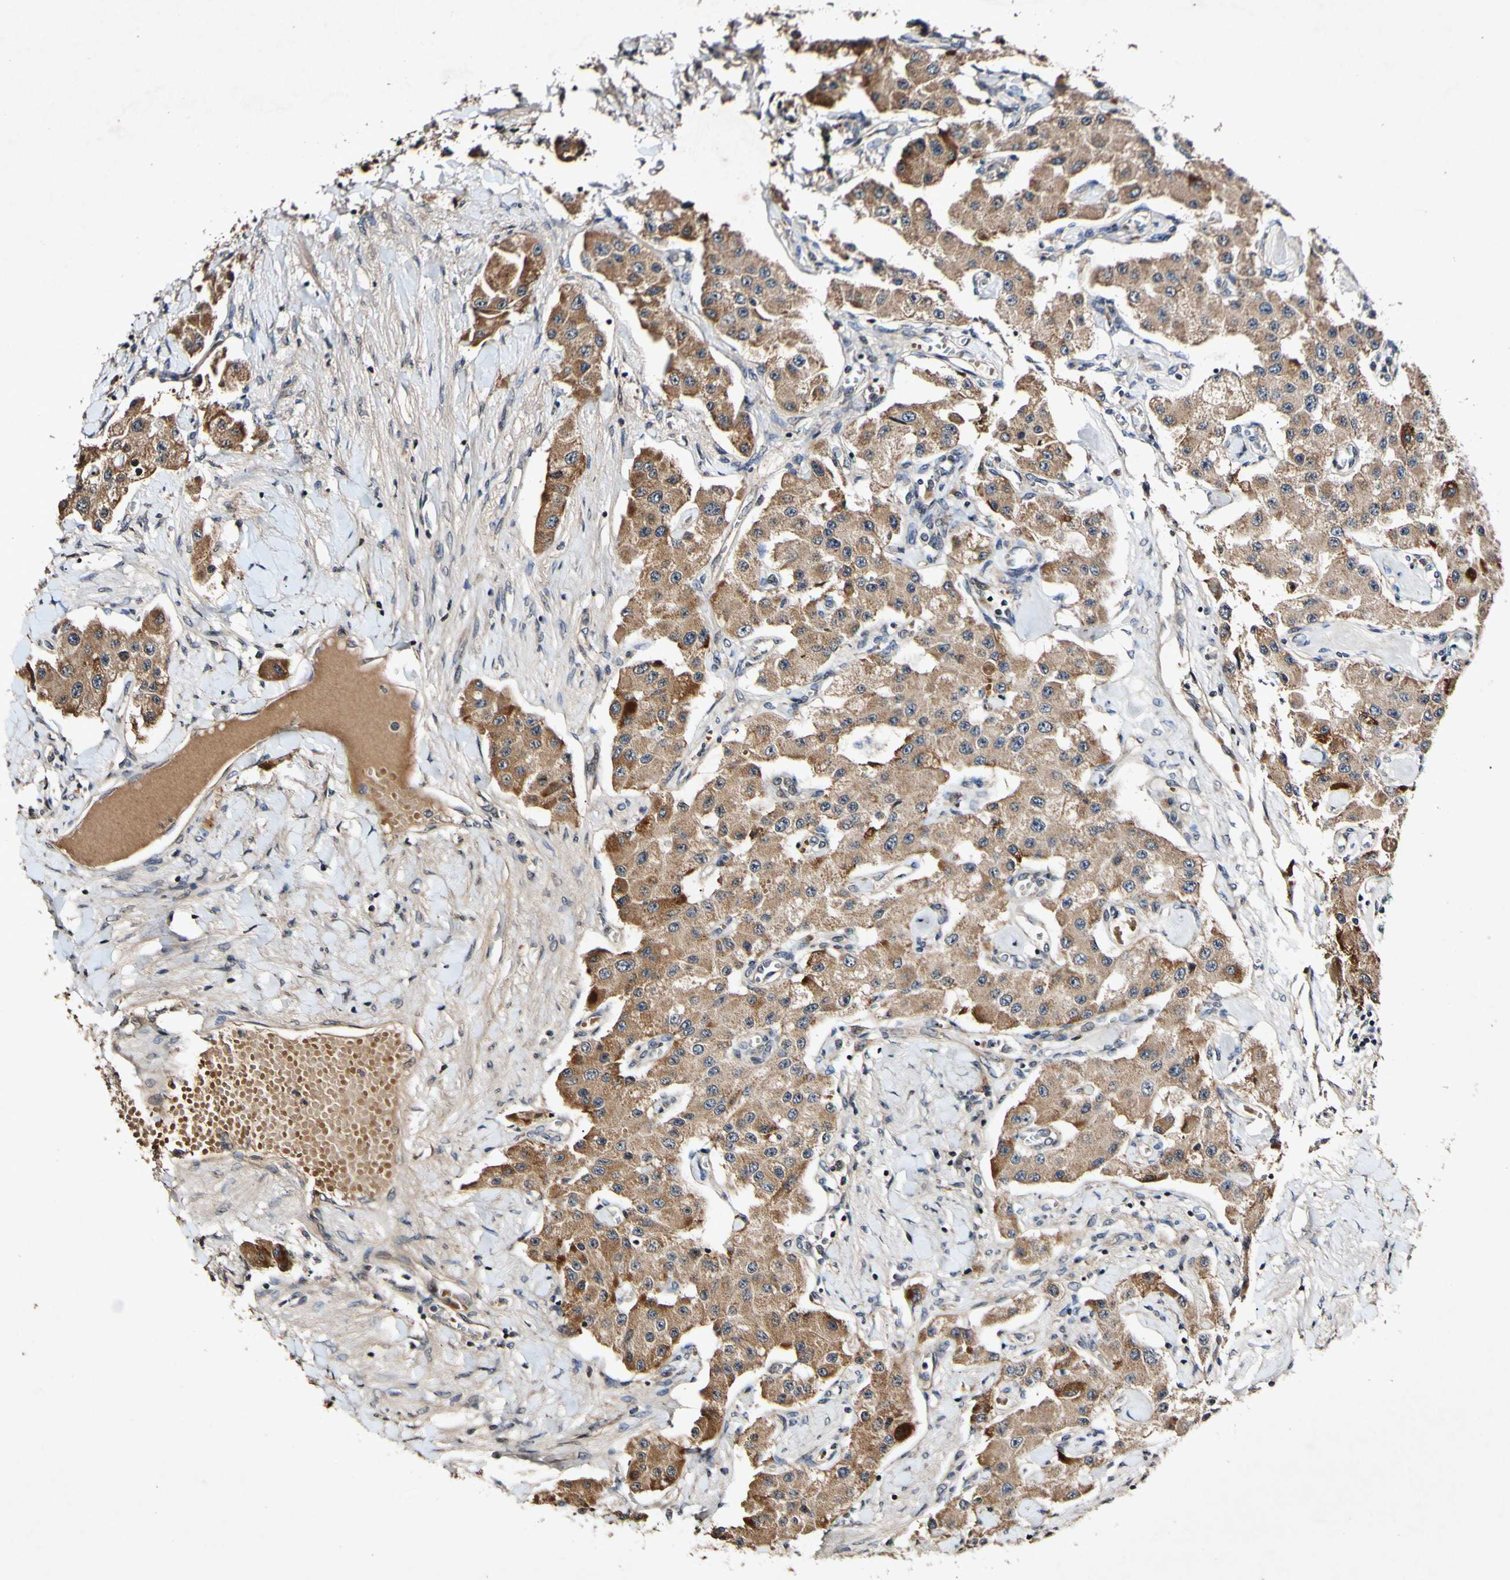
{"staining": {"intensity": "moderate", "quantity": ">75%", "location": "cytoplasmic/membranous"}, "tissue": "carcinoid", "cell_type": "Tumor cells", "image_type": "cancer", "snomed": [{"axis": "morphology", "description": "Carcinoid, malignant, NOS"}, {"axis": "topography", "description": "Pancreas"}], "caption": "Human carcinoid (malignant) stained with a protein marker shows moderate staining in tumor cells.", "gene": "PLAT", "patient": {"sex": "male", "age": 41}}